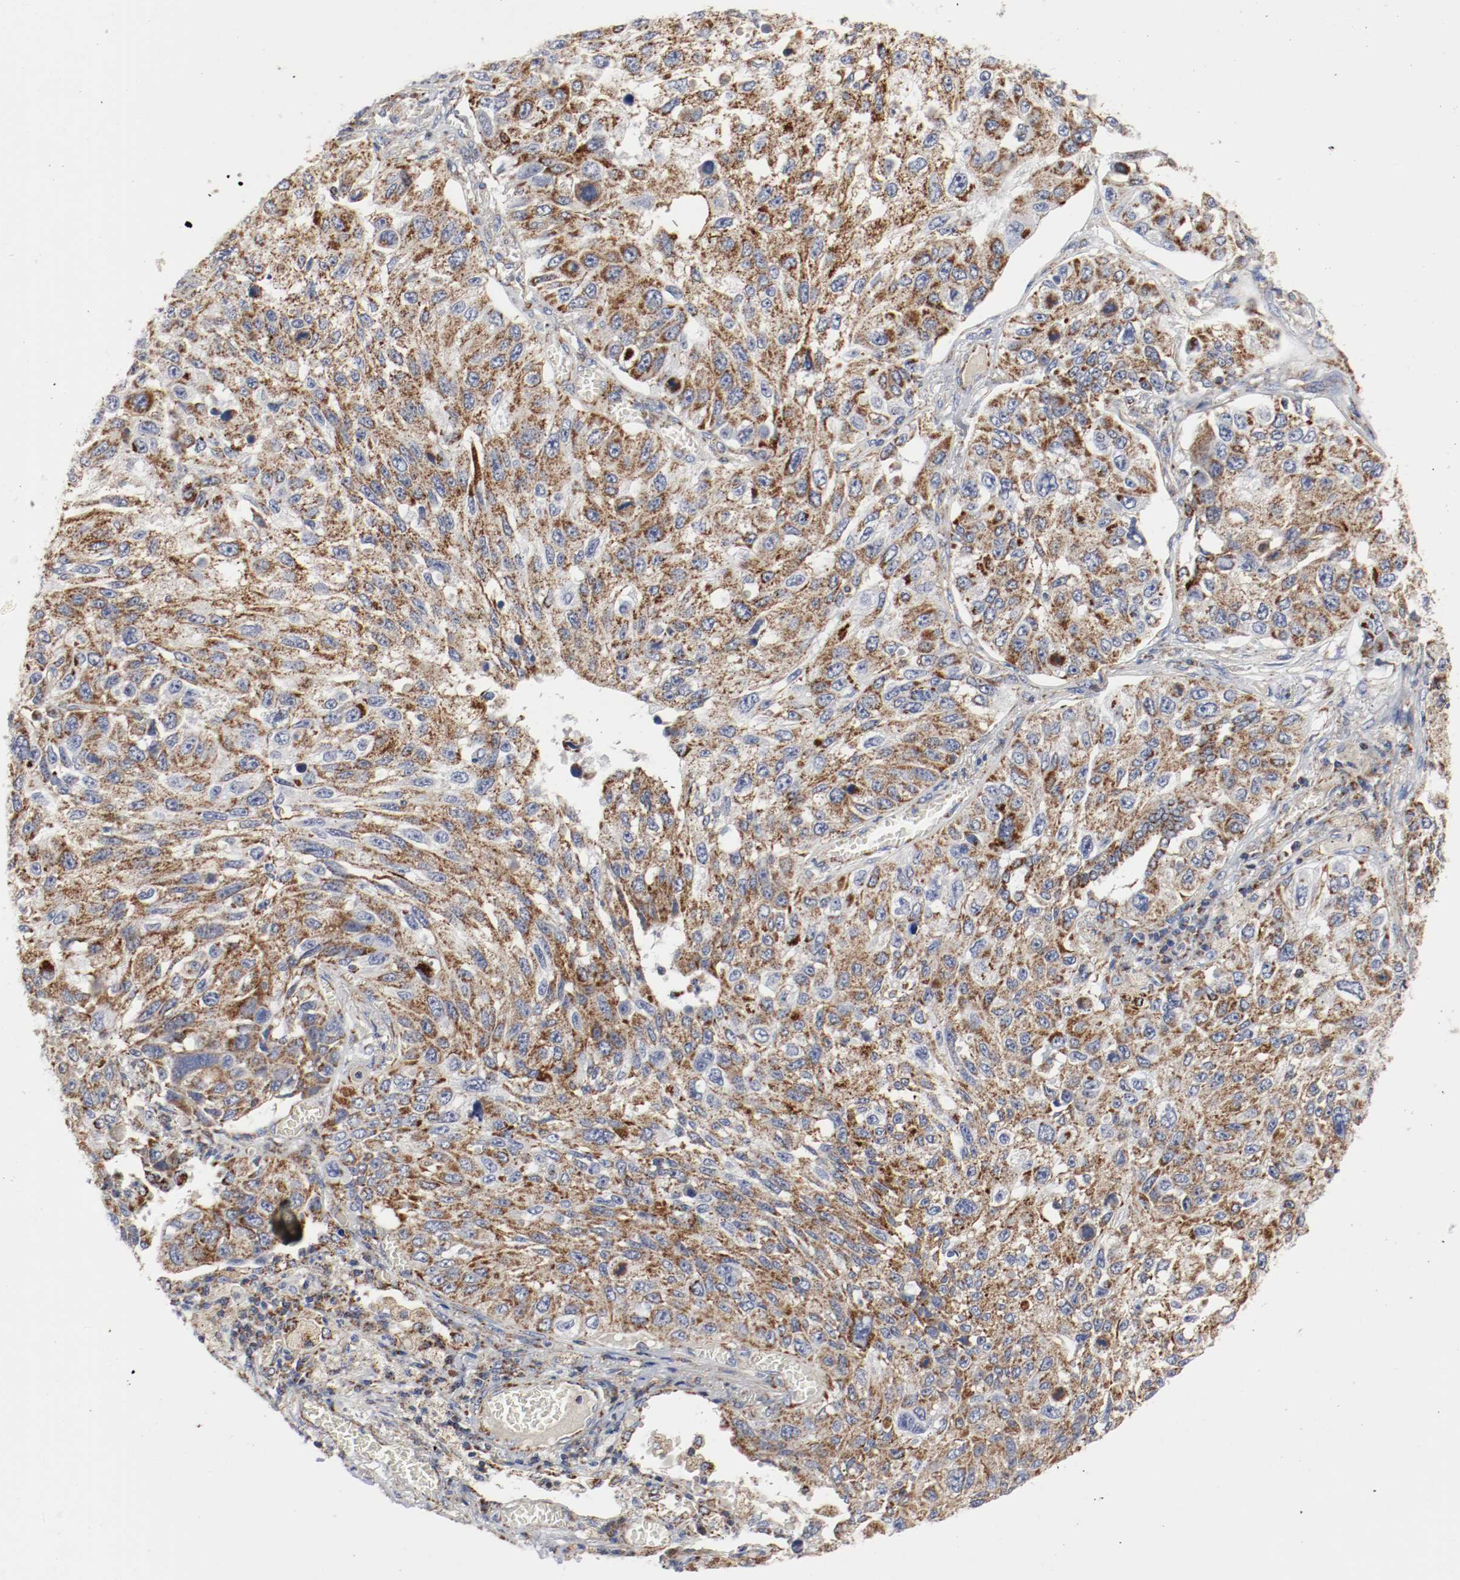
{"staining": {"intensity": "strong", "quantity": ">75%", "location": "cytoplasmic/membranous"}, "tissue": "lung cancer", "cell_type": "Tumor cells", "image_type": "cancer", "snomed": [{"axis": "morphology", "description": "Squamous cell carcinoma, NOS"}, {"axis": "topography", "description": "Lung"}], "caption": "Lung squamous cell carcinoma tissue displays strong cytoplasmic/membranous positivity in approximately >75% of tumor cells, visualized by immunohistochemistry. The staining was performed using DAB, with brown indicating positive protein expression. Nuclei are stained blue with hematoxylin.", "gene": "AFG3L2", "patient": {"sex": "male", "age": 71}}